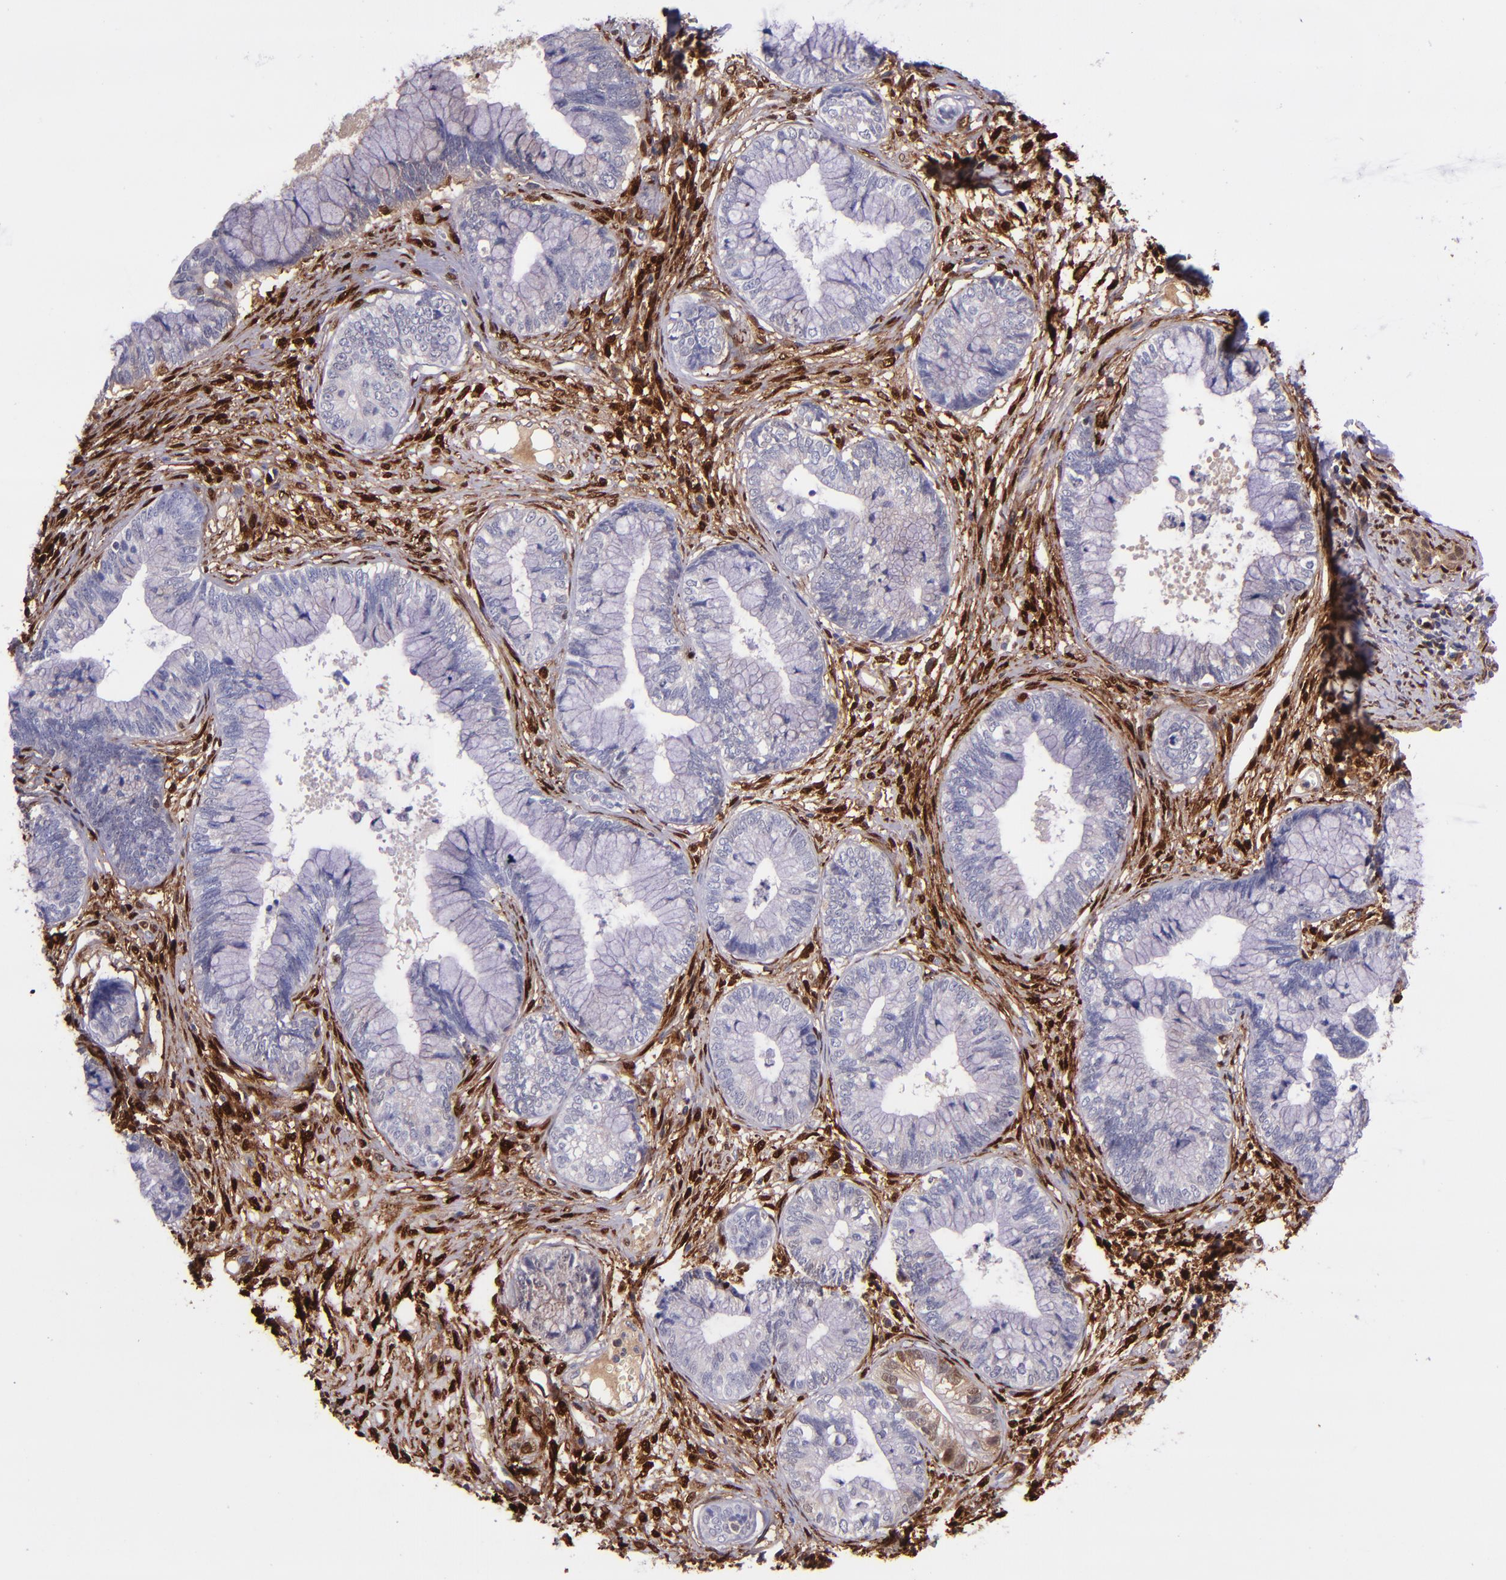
{"staining": {"intensity": "negative", "quantity": "none", "location": "none"}, "tissue": "cervical cancer", "cell_type": "Tumor cells", "image_type": "cancer", "snomed": [{"axis": "morphology", "description": "Adenocarcinoma, NOS"}, {"axis": "topography", "description": "Cervix"}], "caption": "Tumor cells are negative for brown protein staining in adenocarcinoma (cervical).", "gene": "LGALS1", "patient": {"sex": "female", "age": 44}}